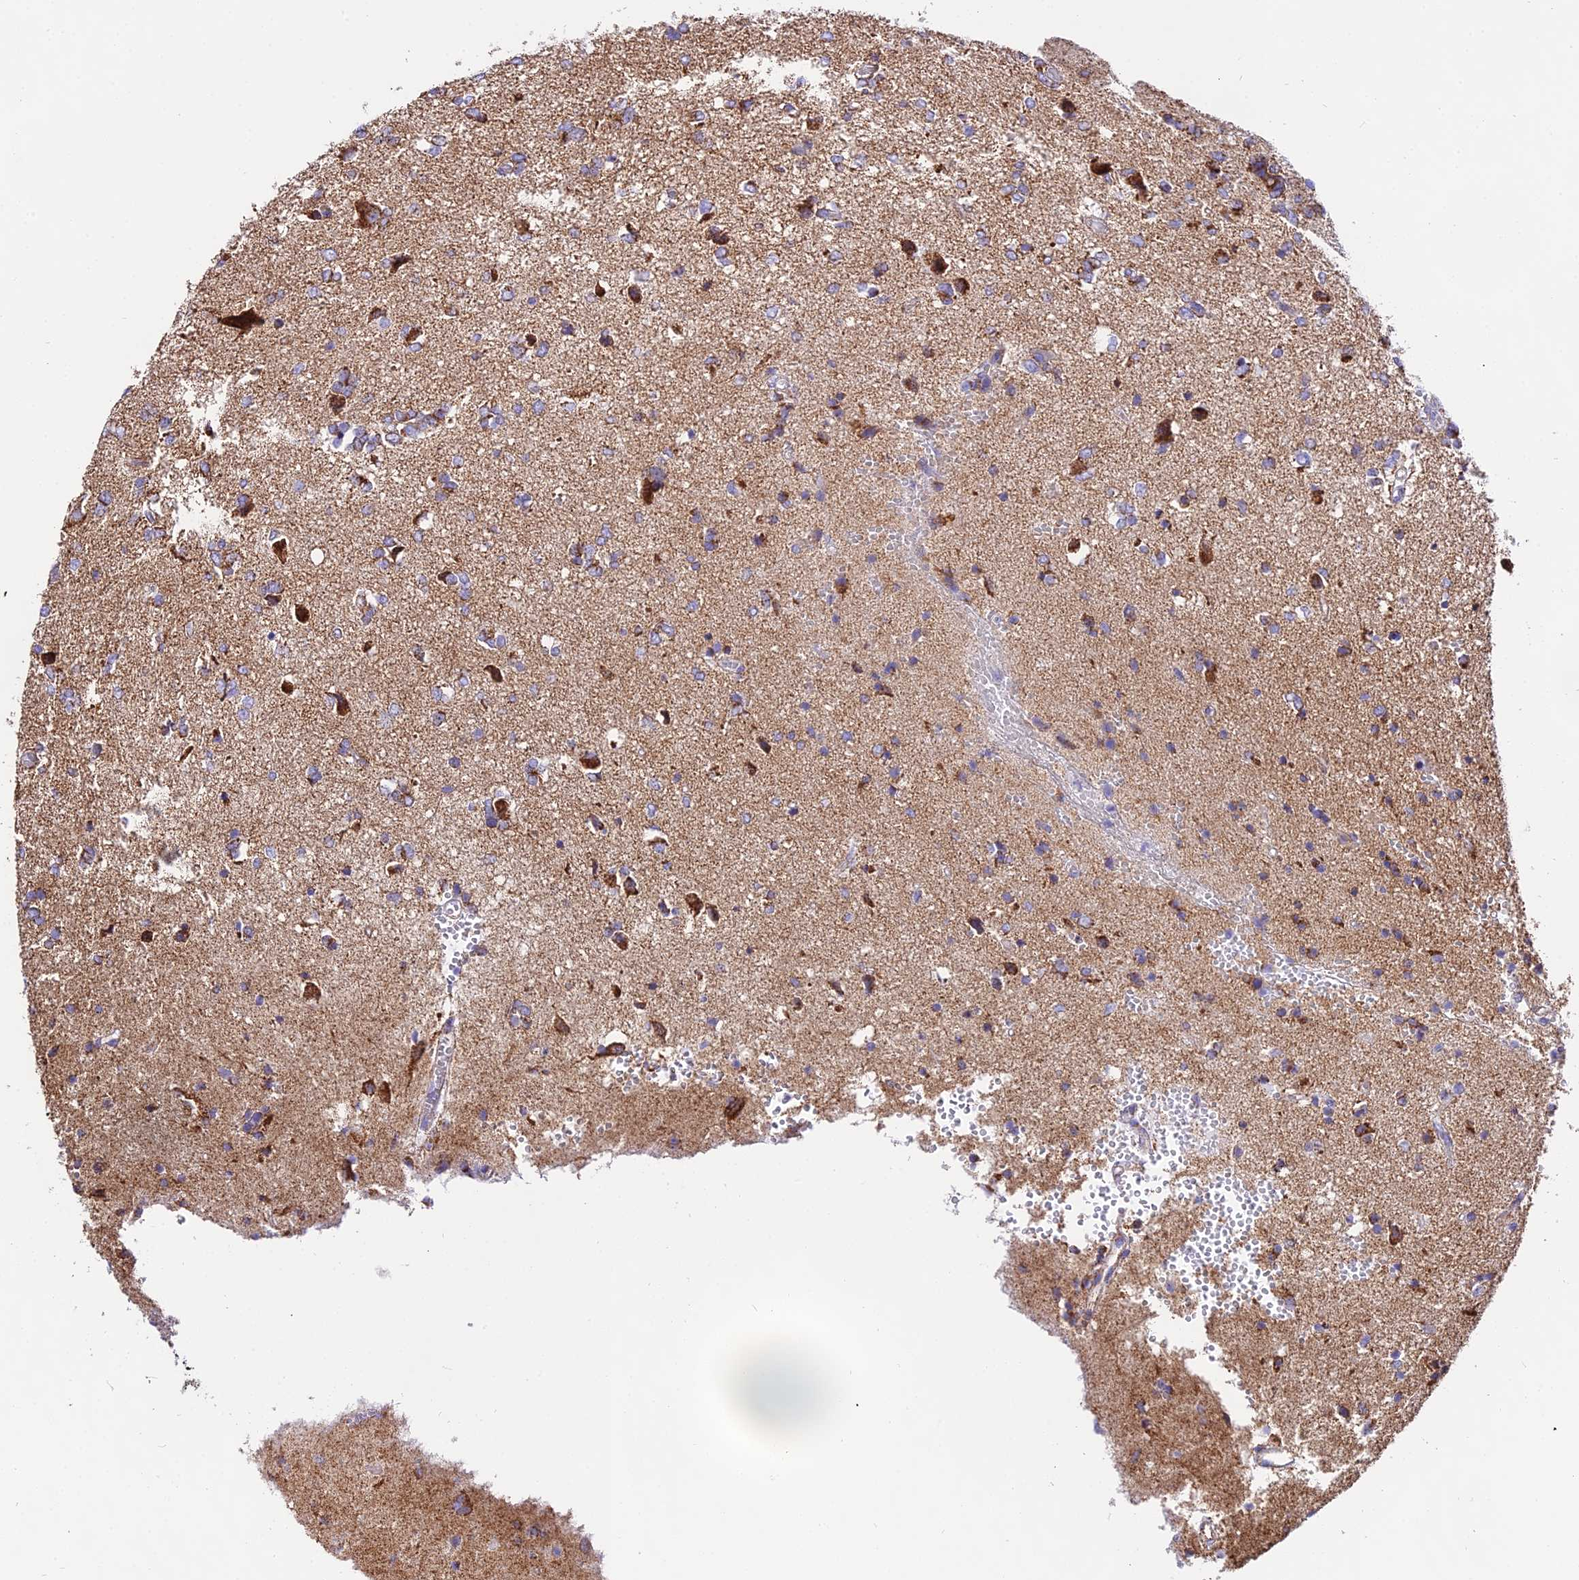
{"staining": {"intensity": "moderate", "quantity": ">75%", "location": "cytoplasmic/membranous"}, "tissue": "glioma", "cell_type": "Tumor cells", "image_type": "cancer", "snomed": [{"axis": "morphology", "description": "Glioma, malignant, High grade"}, {"axis": "topography", "description": "Brain"}], "caption": "Brown immunohistochemical staining in glioma shows moderate cytoplasmic/membranous staining in approximately >75% of tumor cells.", "gene": "ATP5PD", "patient": {"sex": "female", "age": 59}}